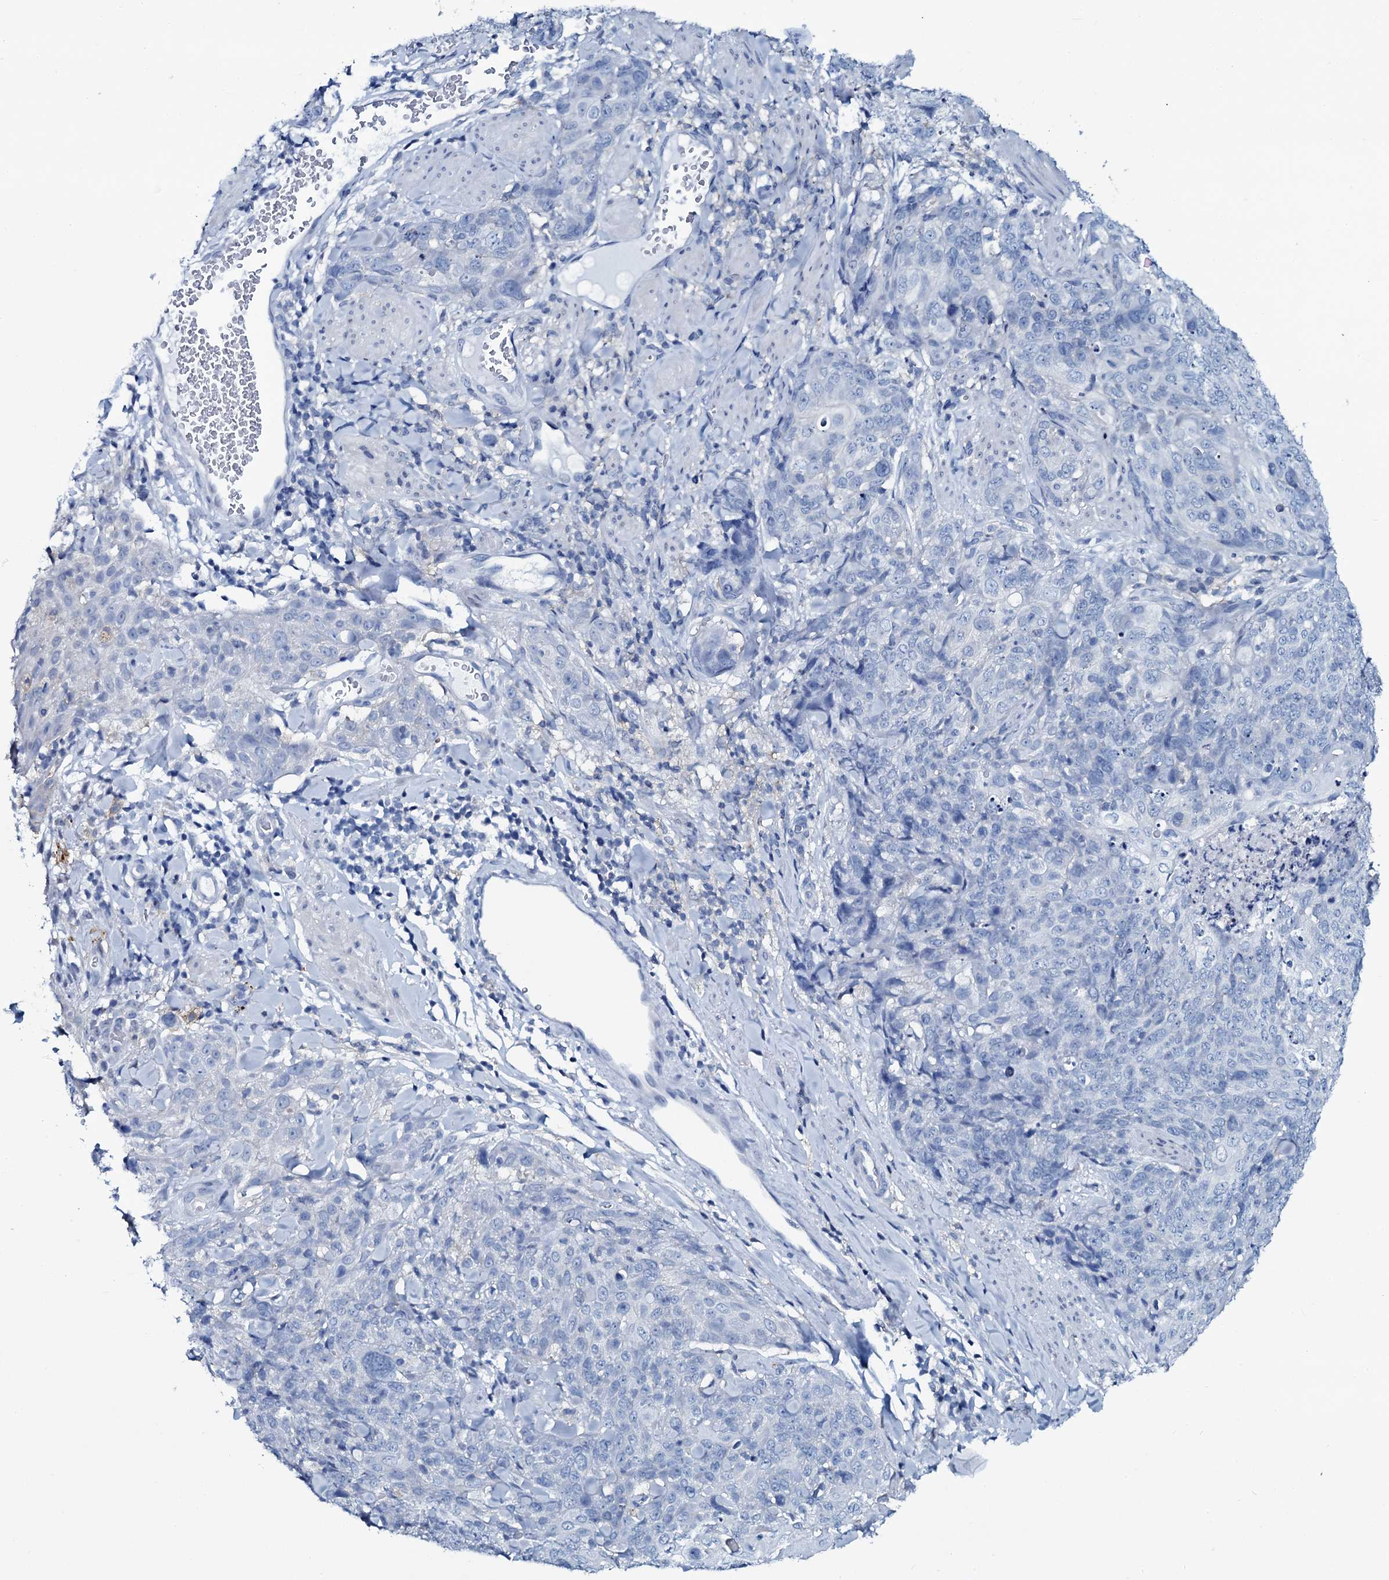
{"staining": {"intensity": "negative", "quantity": "none", "location": "none"}, "tissue": "skin cancer", "cell_type": "Tumor cells", "image_type": "cancer", "snomed": [{"axis": "morphology", "description": "Squamous cell carcinoma, NOS"}, {"axis": "topography", "description": "Skin"}, {"axis": "topography", "description": "Vulva"}], "caption": "This is an immunohistochemistry photomicrograph of skin cancer (squamous cell carcinoma). There is no staining in tumor cells.", "gene": "SLC4A7", "patient": {"sex": "female", "age": 85}}